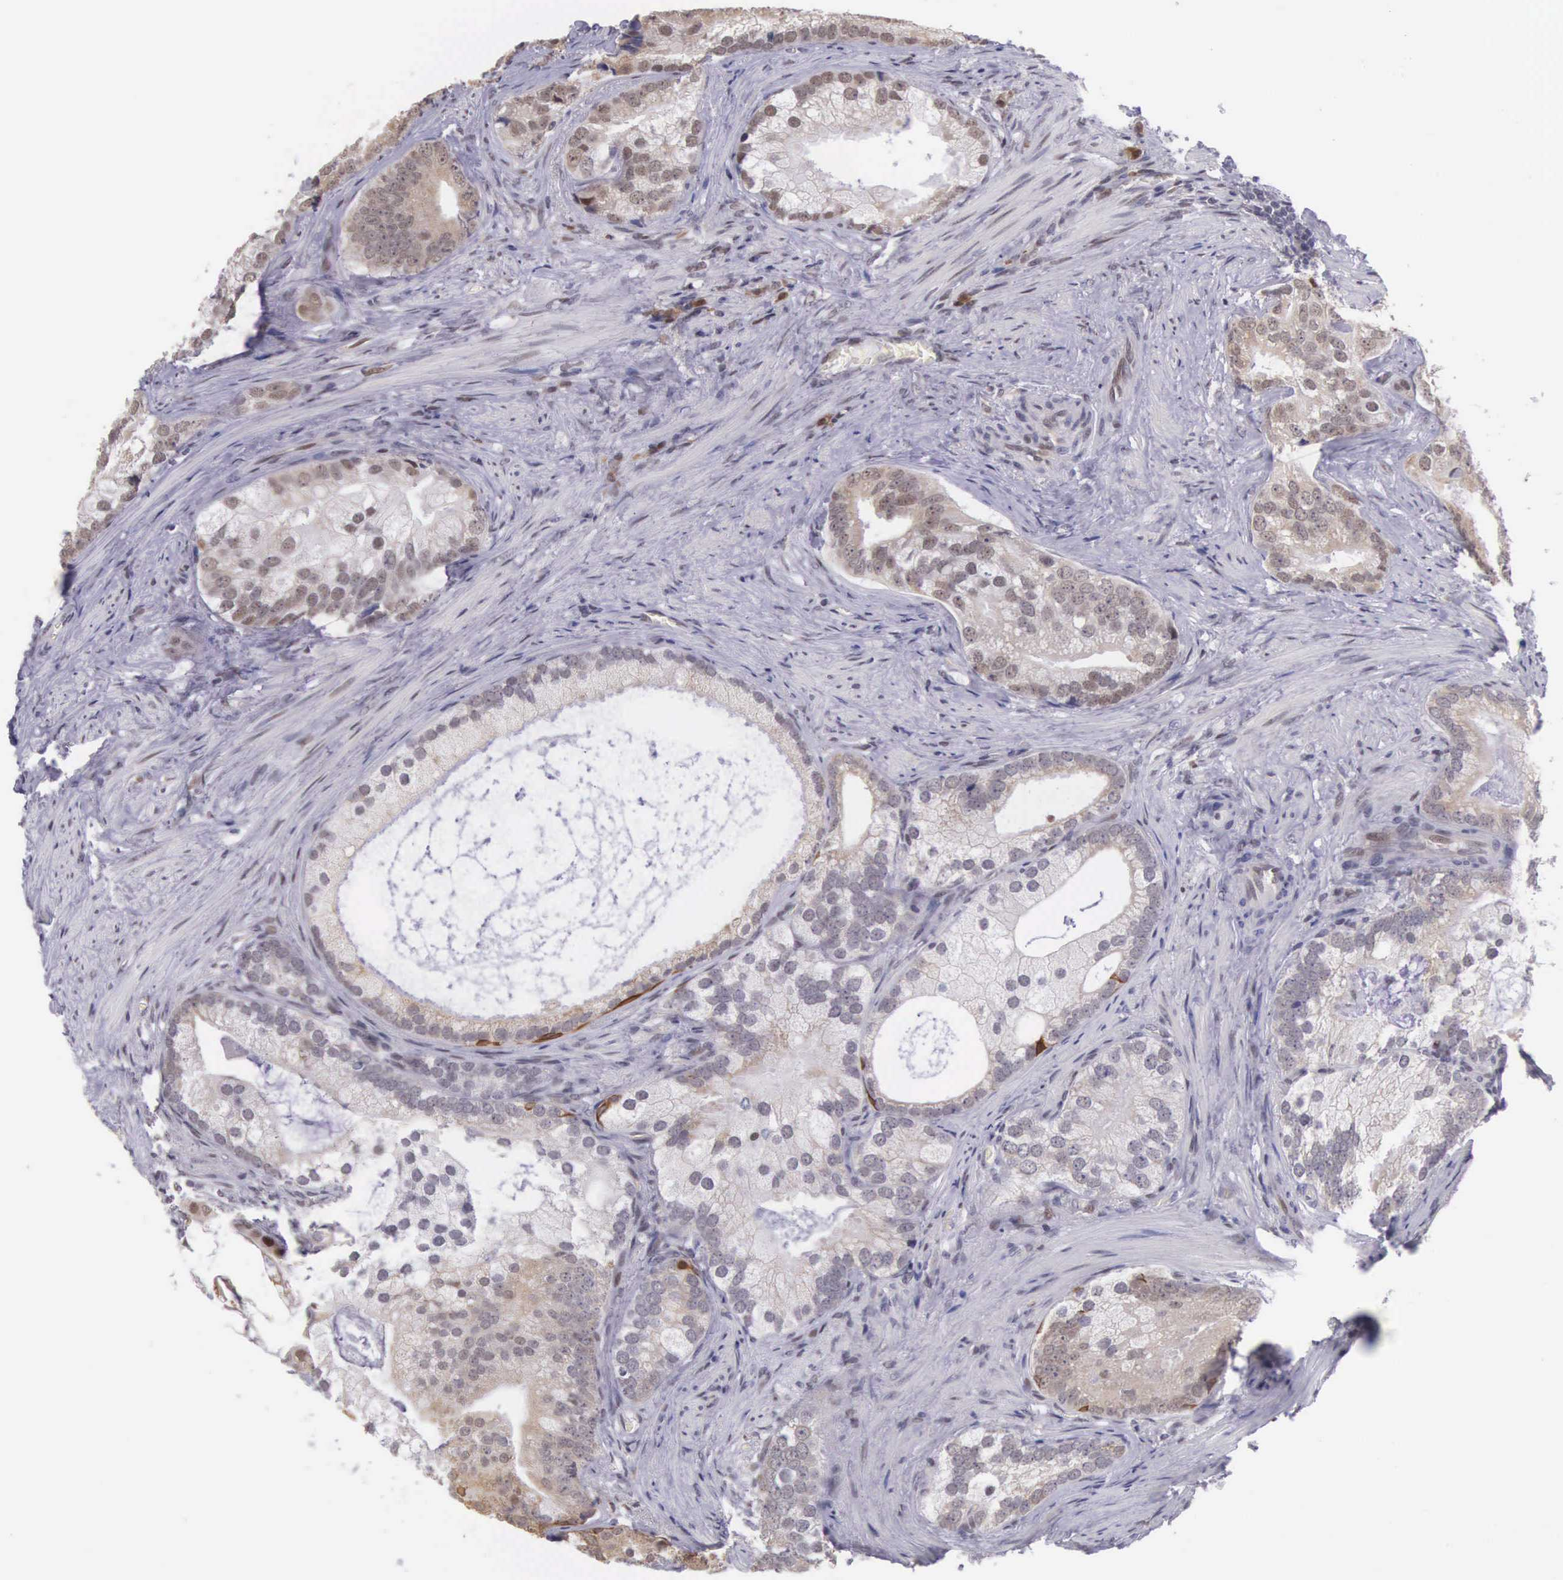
{"staining": {"intensity": "weak", "quantity": "25%-75%", "location": "cytoplasmic/membranous"}, "tissue": "prostate cancer", "cell_type": "Tumor cells", "image_type": "cancer", "snomed": [{"axis": "morphology", "description": "Adenocarcinoma, Low grade"}, {"axis": "topography", "description": "Prostate"}], "caption": "The micrograph demonstrates staining of prostate cancer, revealing weak cytoplasmic/membranous protein expression (brown color) within tumor cells.", "gene": "SLC25A21", "patient": {"sex": "male", "age": 71}}